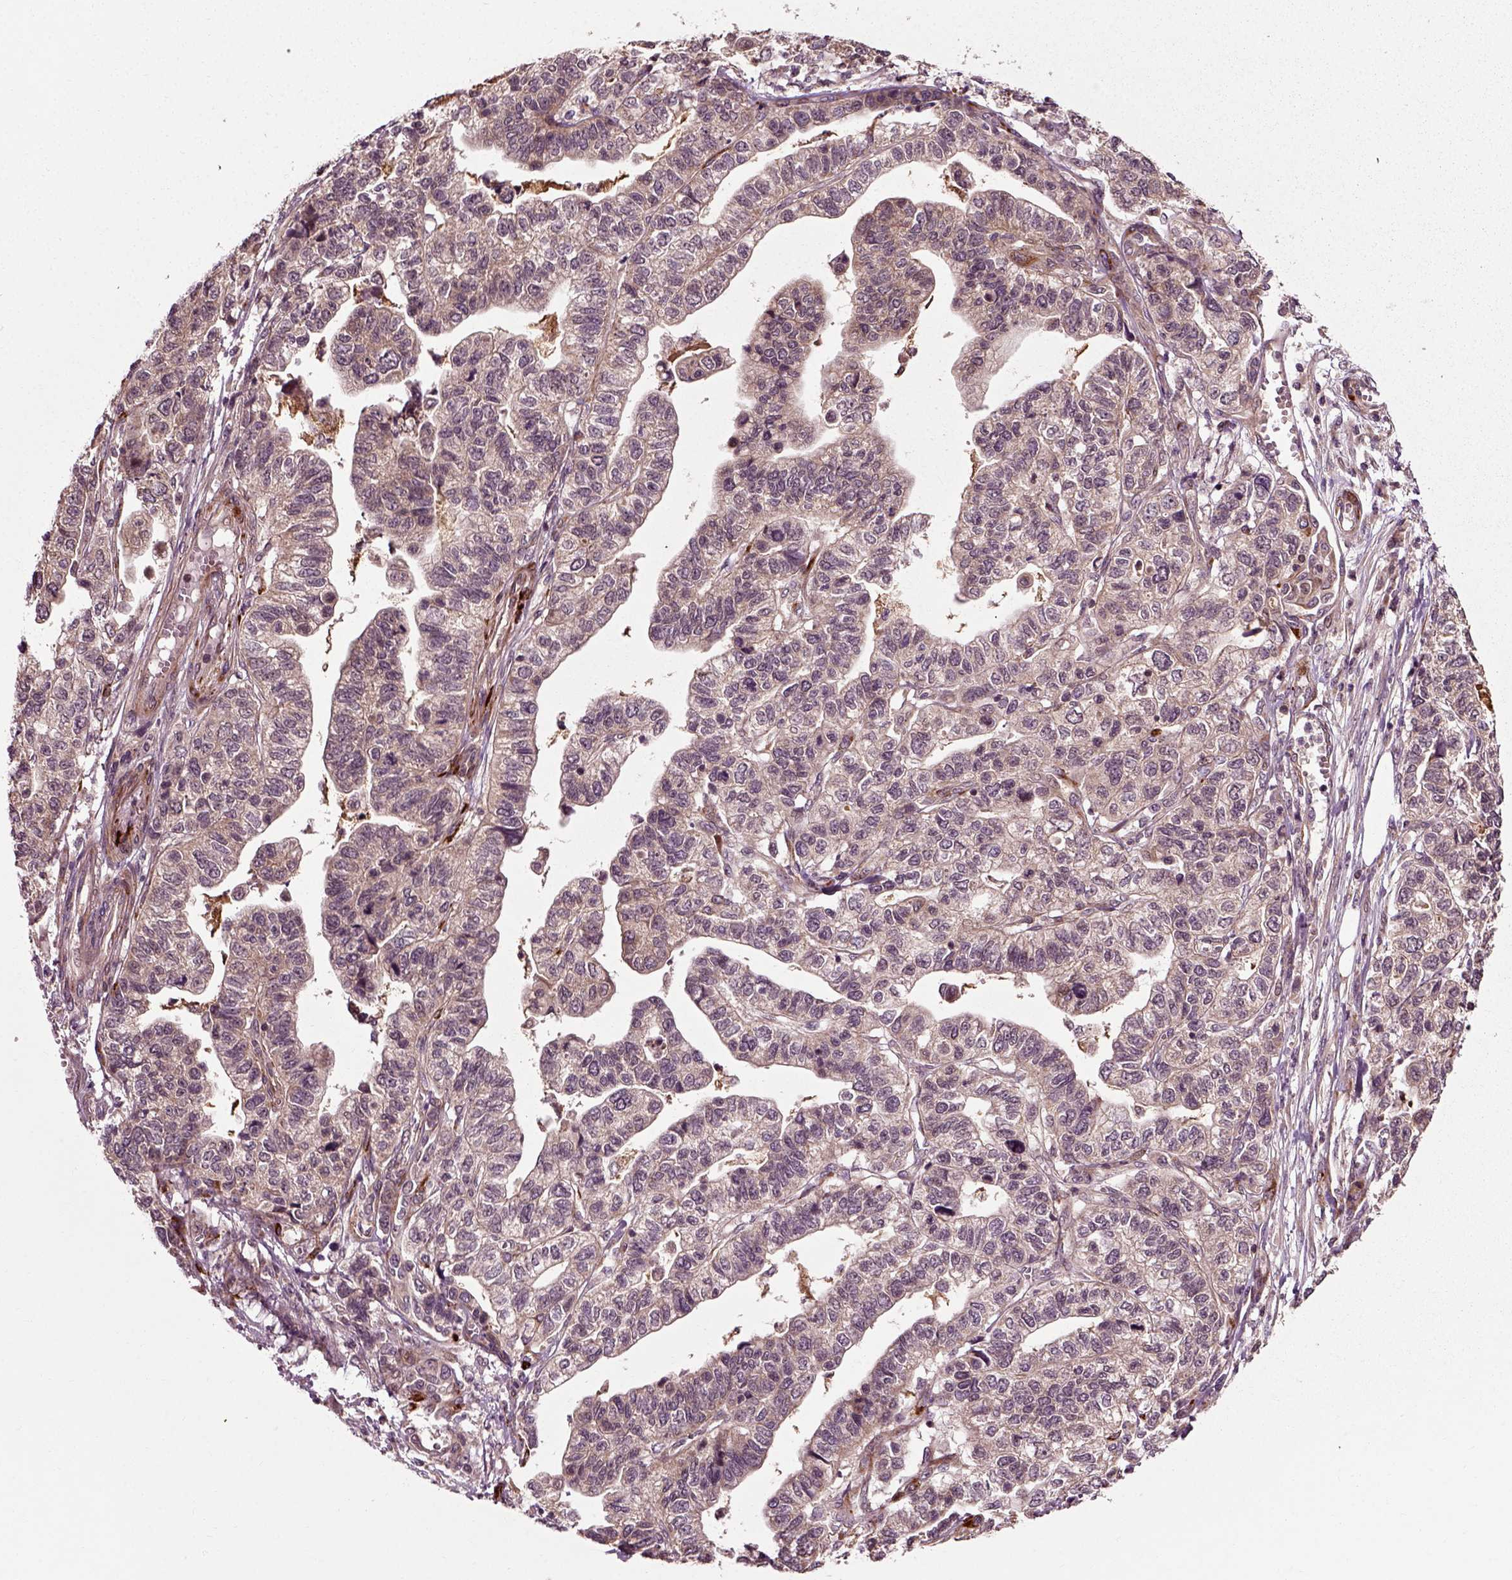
{"staining": {"intensity": "negative", "quantity": "none", "location": "none"}, "tissue": "stomach cancer", "cell_type": "Tumor cells", "image_type": "cancer", "snomed": [{"axis": "morphology", "description": "Adenocarcinoma, NOS"}, {"axis": "topography", "description": "Stomach, upper"}], "caption": "An image of stomach cancer stained for a protein displays no brown staining in tumor cells.", "gene": "PLCD3", "patient": {"sex": "female", "age": 67}}